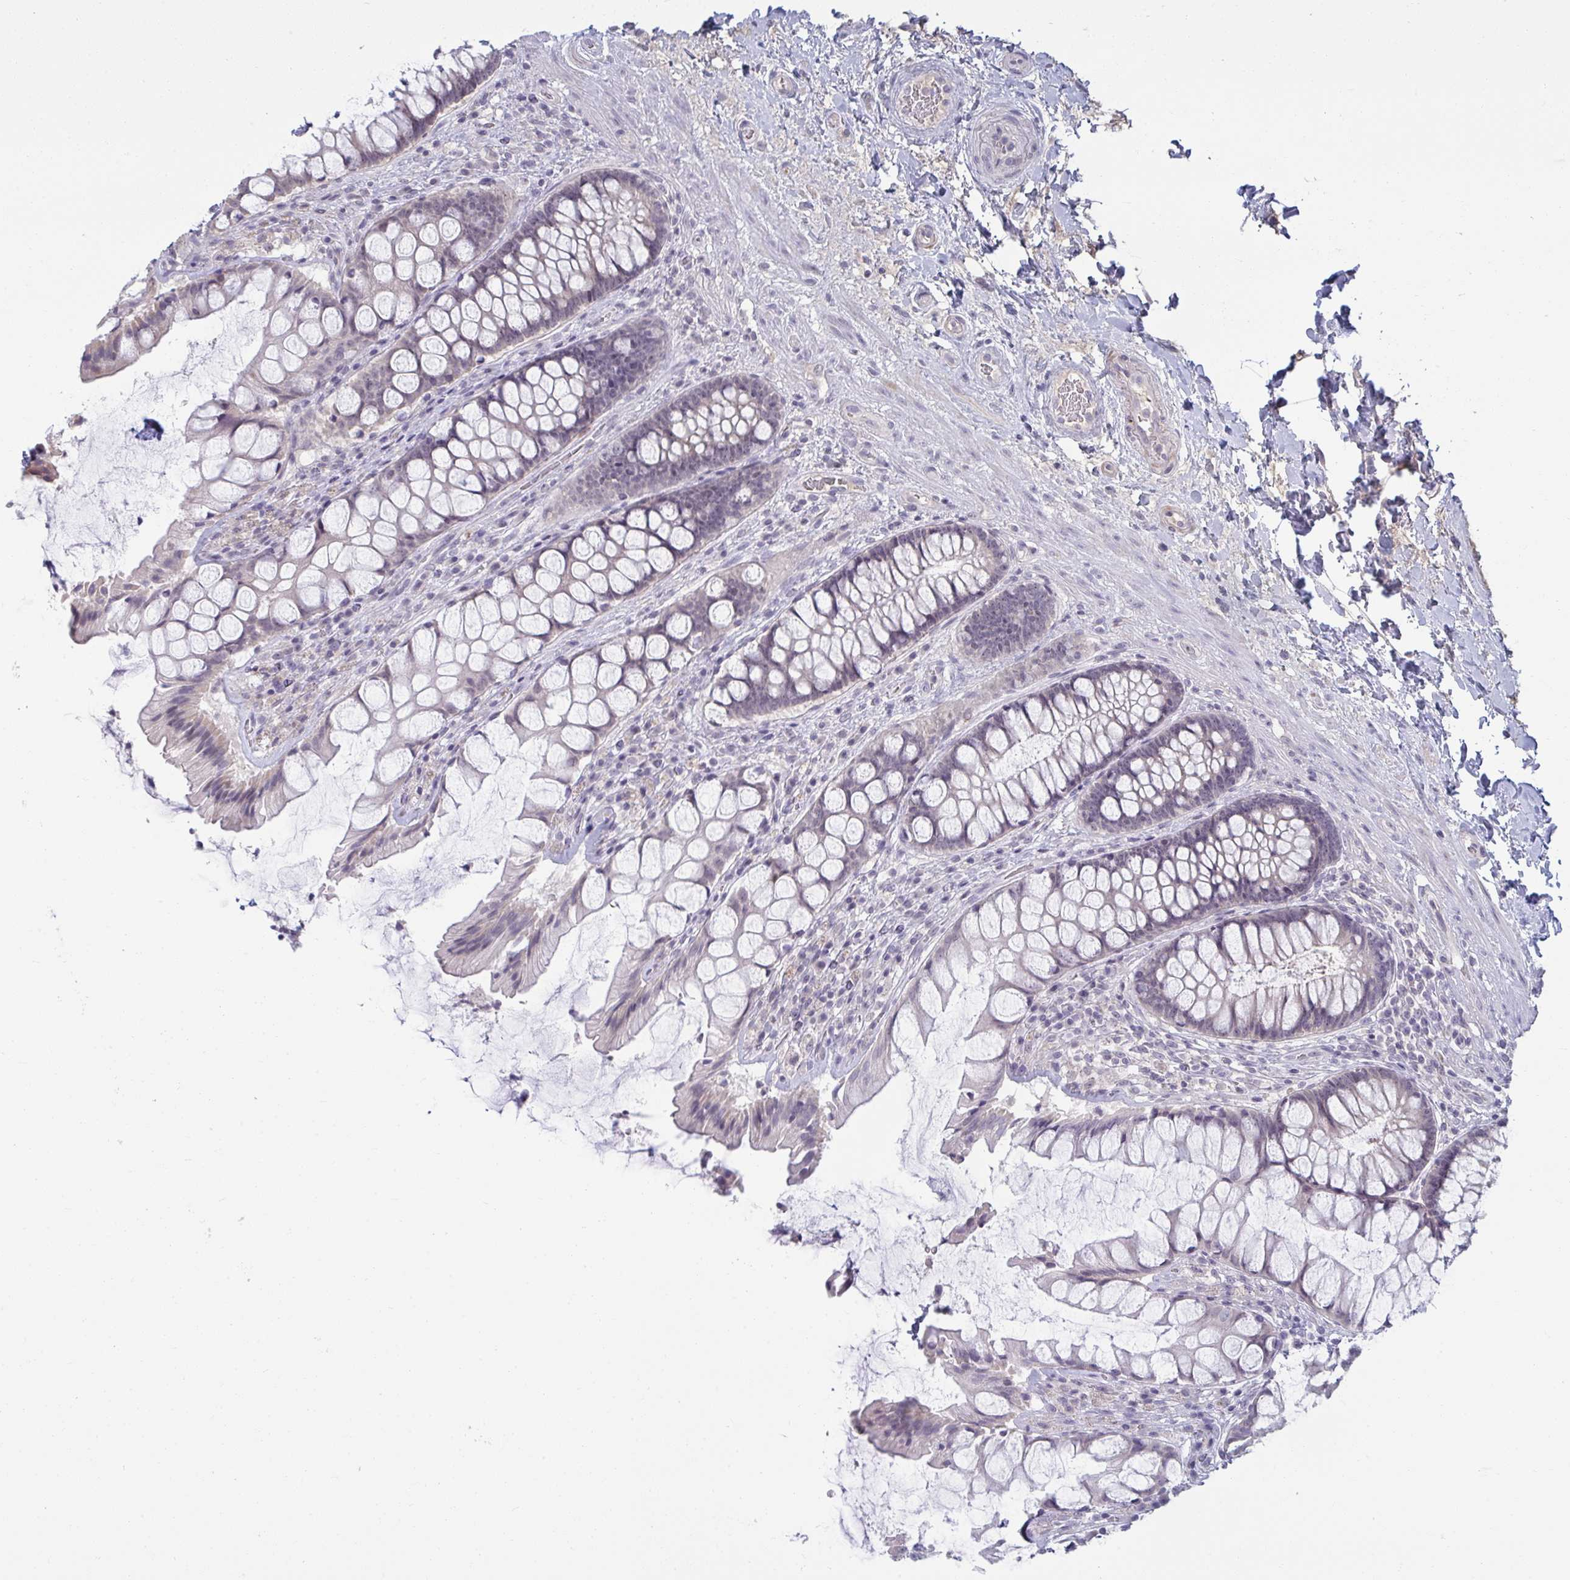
{"staining": {"intensity": "negative", "quantity": "none", "location": "none"}, "tissue": "rectum", "cell_type": "Glandular cells", "image_type": "normal", "snomed": [{"axis": "morphology", "description": "Normal tissue, NOS"}, {"axis": "topography", "description": "Rectum"}], "caption": "Glandular cells show no significant protein positivity in benign rectum. The staining is performed using DAB brown chromogen with nuclei counter-stained in using hematoxylin.", "gene": "RNASEH1", "patient": {"sex": "female", "age": 58}}